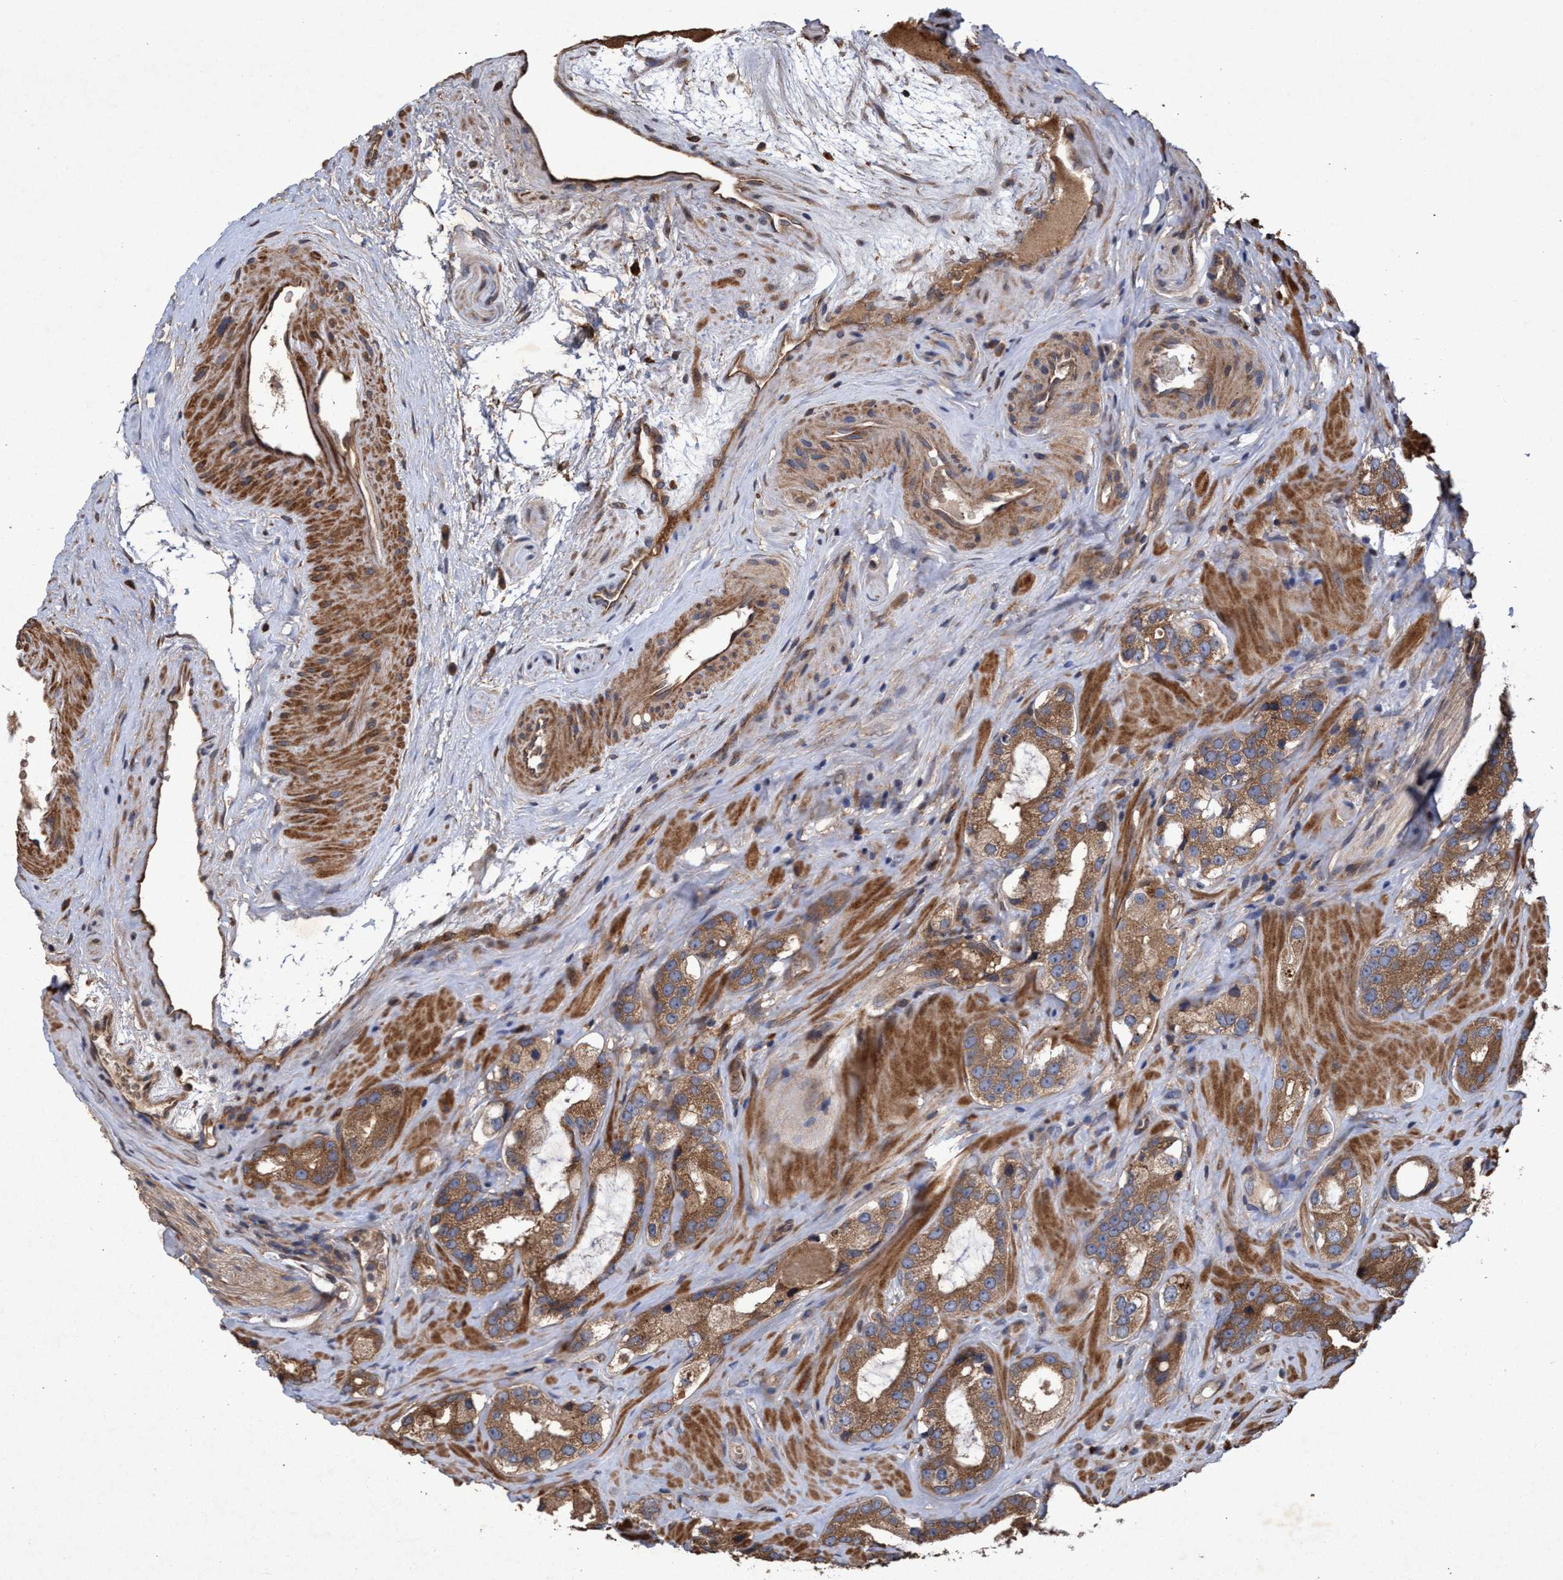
{"staining": {"intensity": "moderate", "quantity": ">75%", "location": "cytoplasmic/membranous"}, "tissue": "prostate cancer", "cell_type": "Tumor cells", "image_type": "cancer", "snomed": [{"axis": "morphology", "description": "Adenocarcinoma, High grade"}, {"axis": "topography", "description": "Prostate"}], "caption": "This is an image of immunohistochemistry staining of prostate cancer, which shows moderate expression in the cytoplasmic/membranous of tumor cells.", "gene": "CHMP6", "patient": {"sex": "male", "age": 63}}